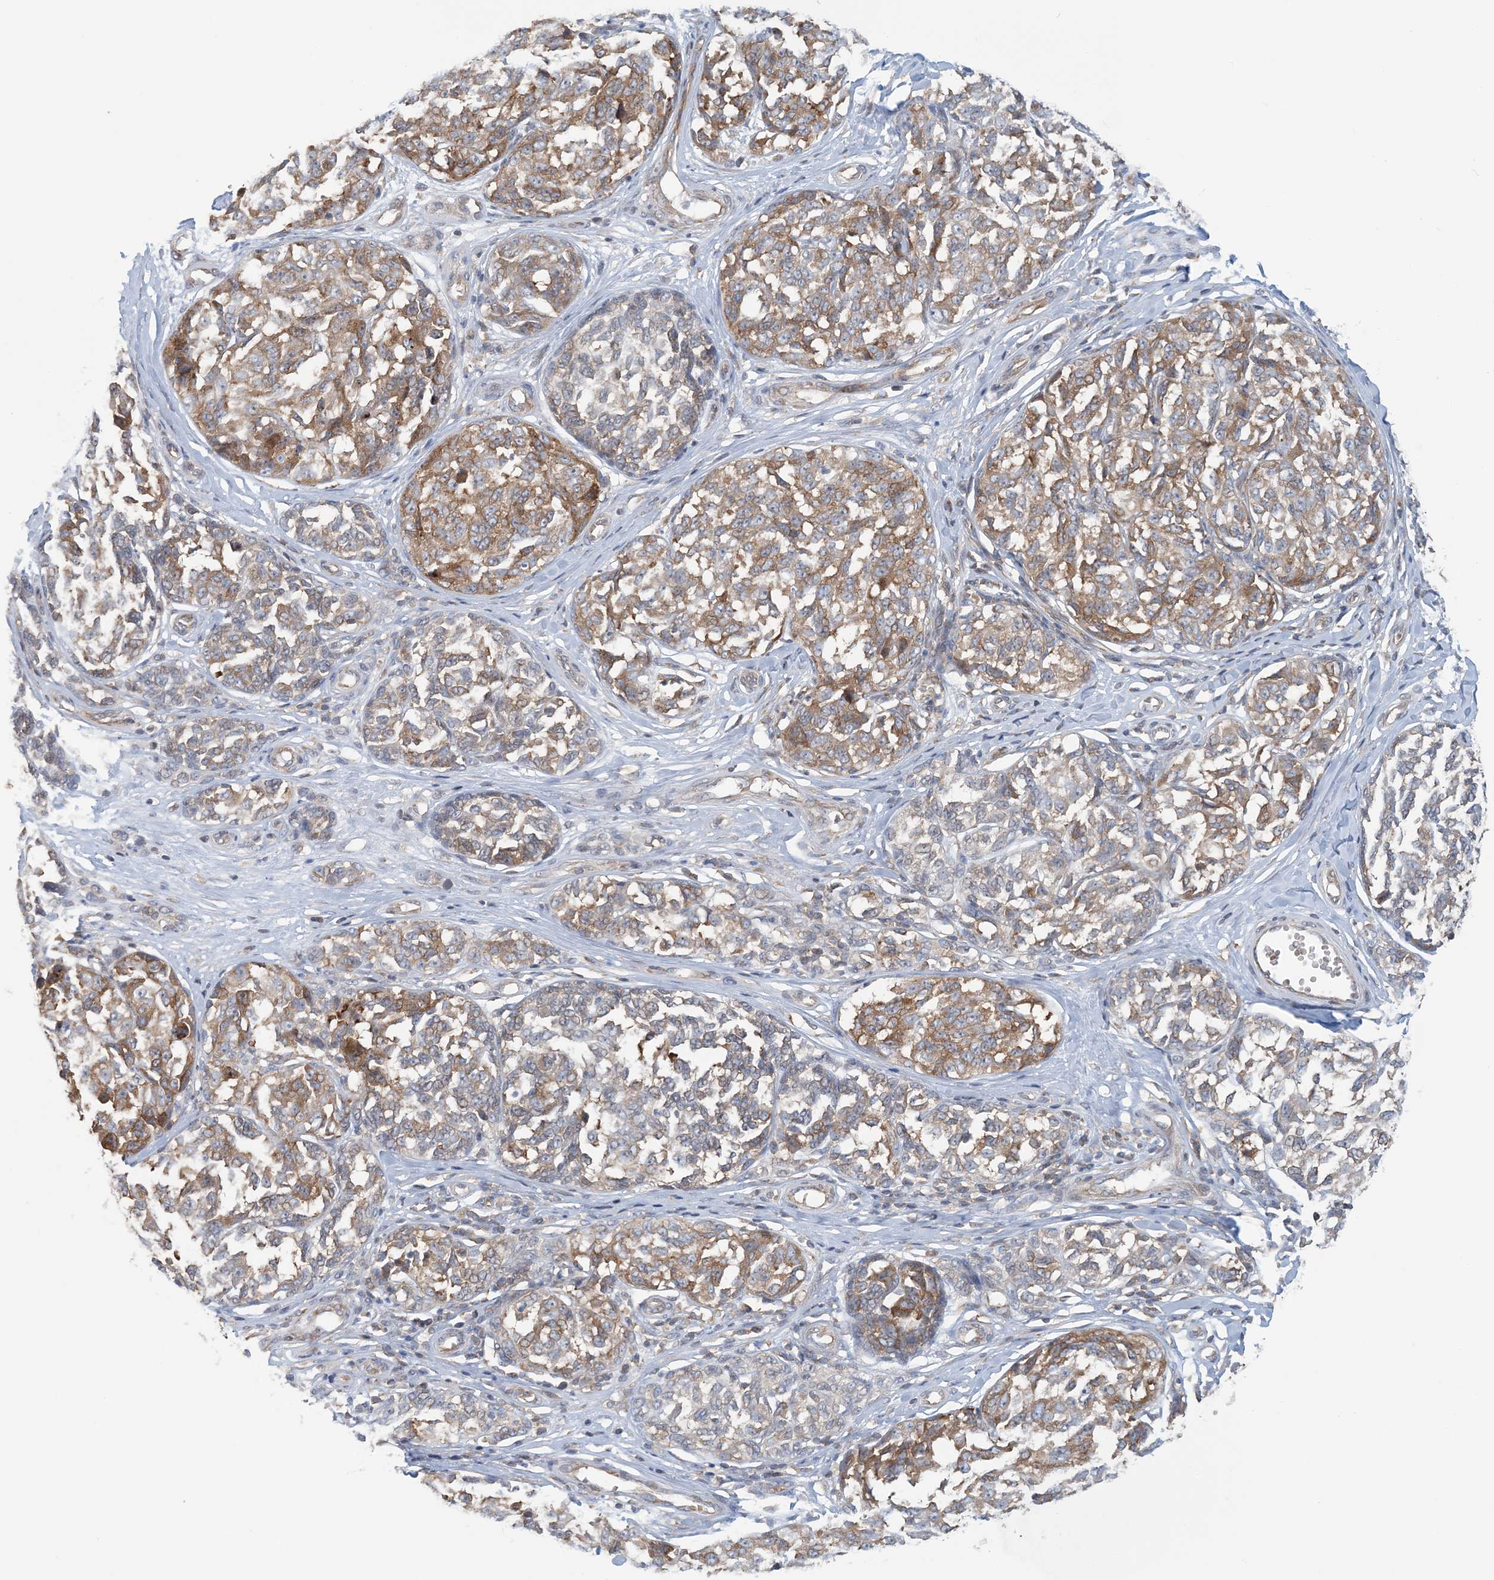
{"staining": {"intensity": "moderate", "quantity": ">75%", "location": "cytoplasmic/membranous"}, "tissue": "melanoma", "cell_type": "Tumor cells", "image_type": "cancer", "snomed": [{"axis": "morphology", "description": "Malignant melanoma, NOS"}, {"axis": "topography", "description": "Skin"}], "caption": "Malignant melanoma stained with a brown dye exhibits moderate cytoplasmic/membranous positive positivity in approximately >75% of tumor cells.", "gene": "ATP13A2", "patient": {"sex": "female", "age": 64}}